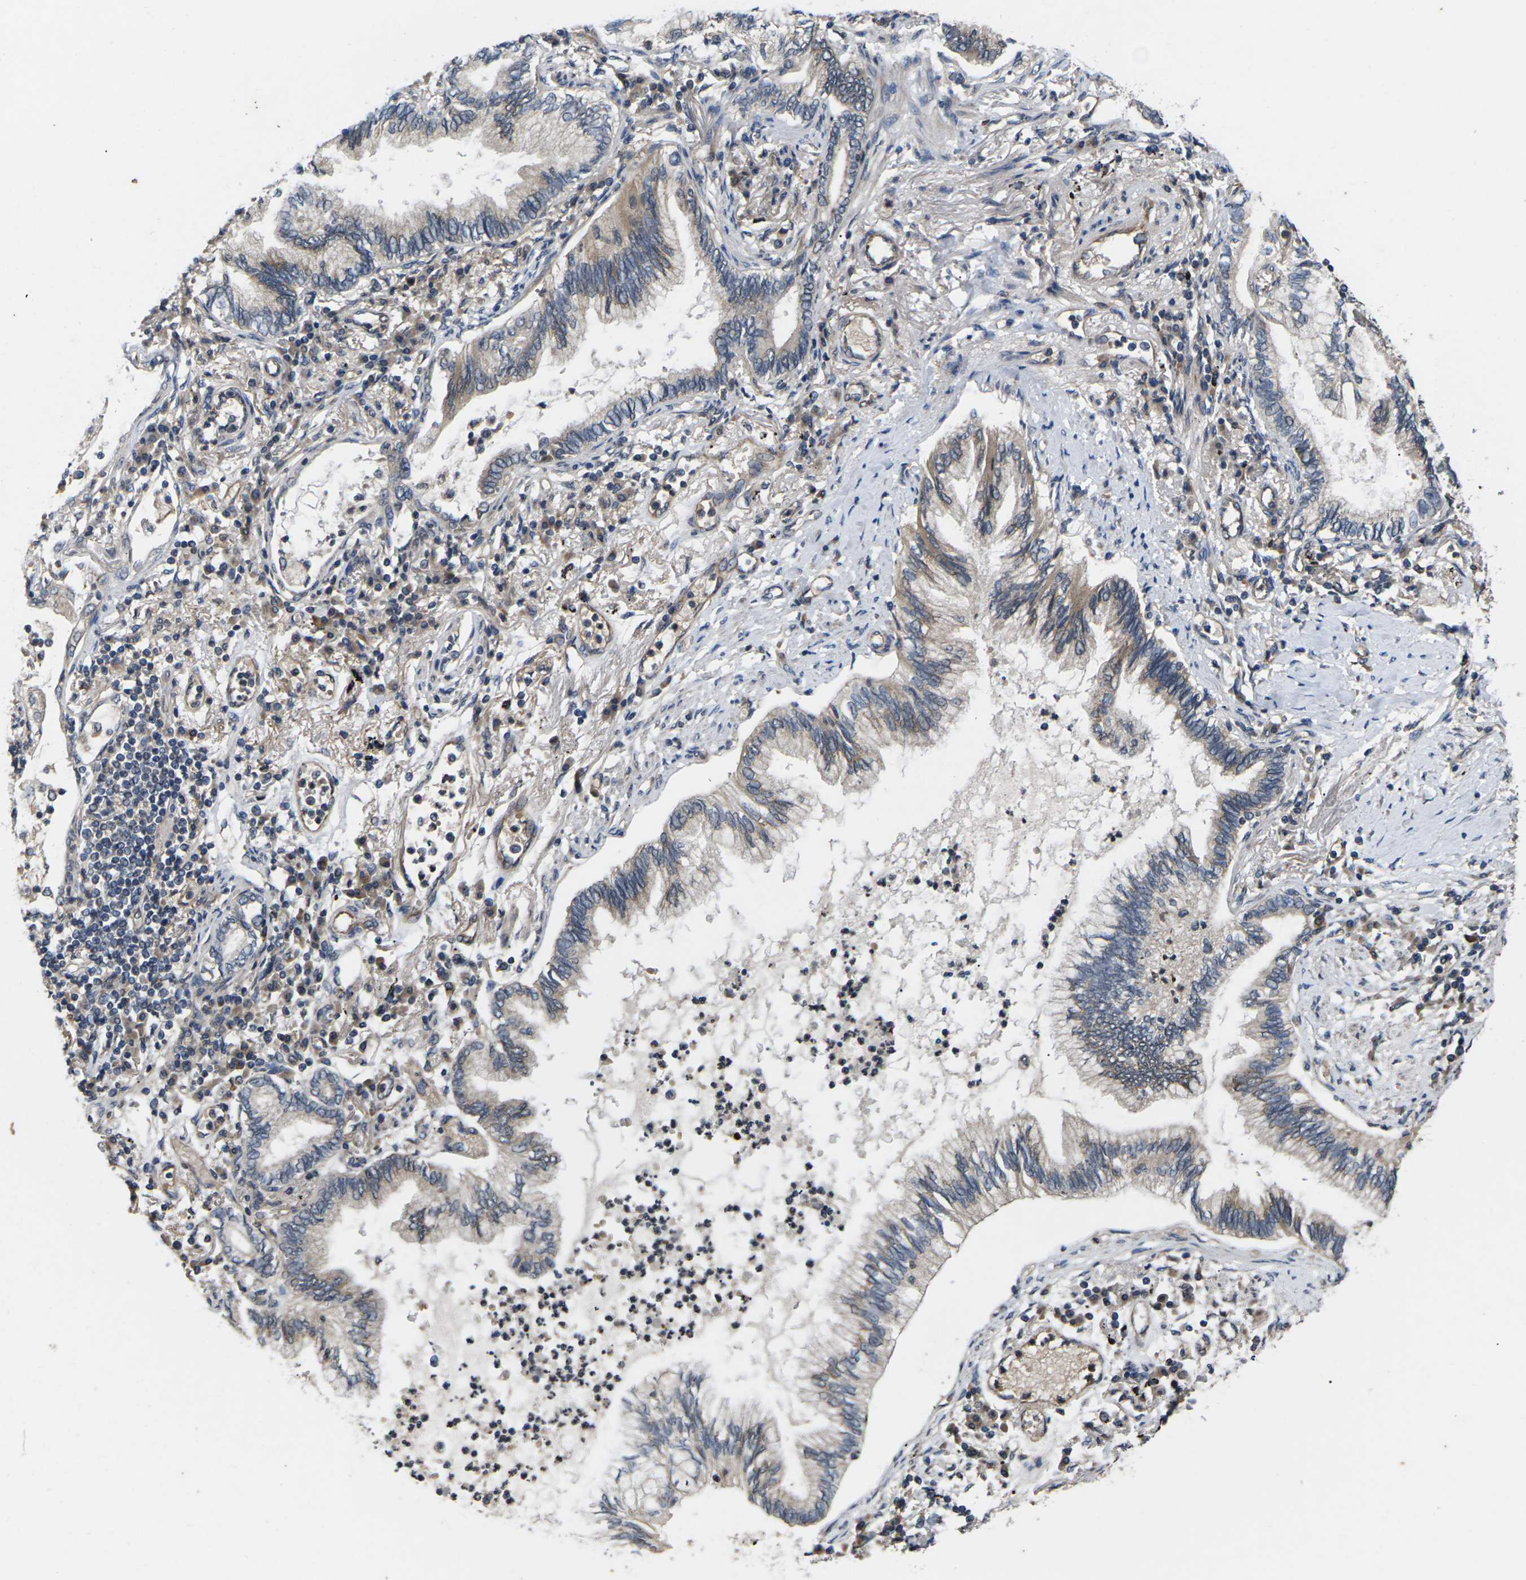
{"staining": {"intensity": "weak", "quantity": ">75%", "location": "cytoplasmic/membranous"}, "tissue": "lung cancer", "cell_type": "Tumor cells", "image_type": "cancer", "snomed": [{"axis": "morphology", "description": "Normal tissue, NOS"}, {"axis": "morphology", "description": "Adenocarcinoma, NOS"}, {"axis": "topography", "description": "Bronchus"}, {"axis": "topography", "description": "Lung"}], "caption": "Protein analysis of lung cancer tissue exhibits weak cytoplasmic/membranous expression in about >75% of tumor cells.", "gene": "DKK2", "patient": {"sex": "female", "age": 70}}